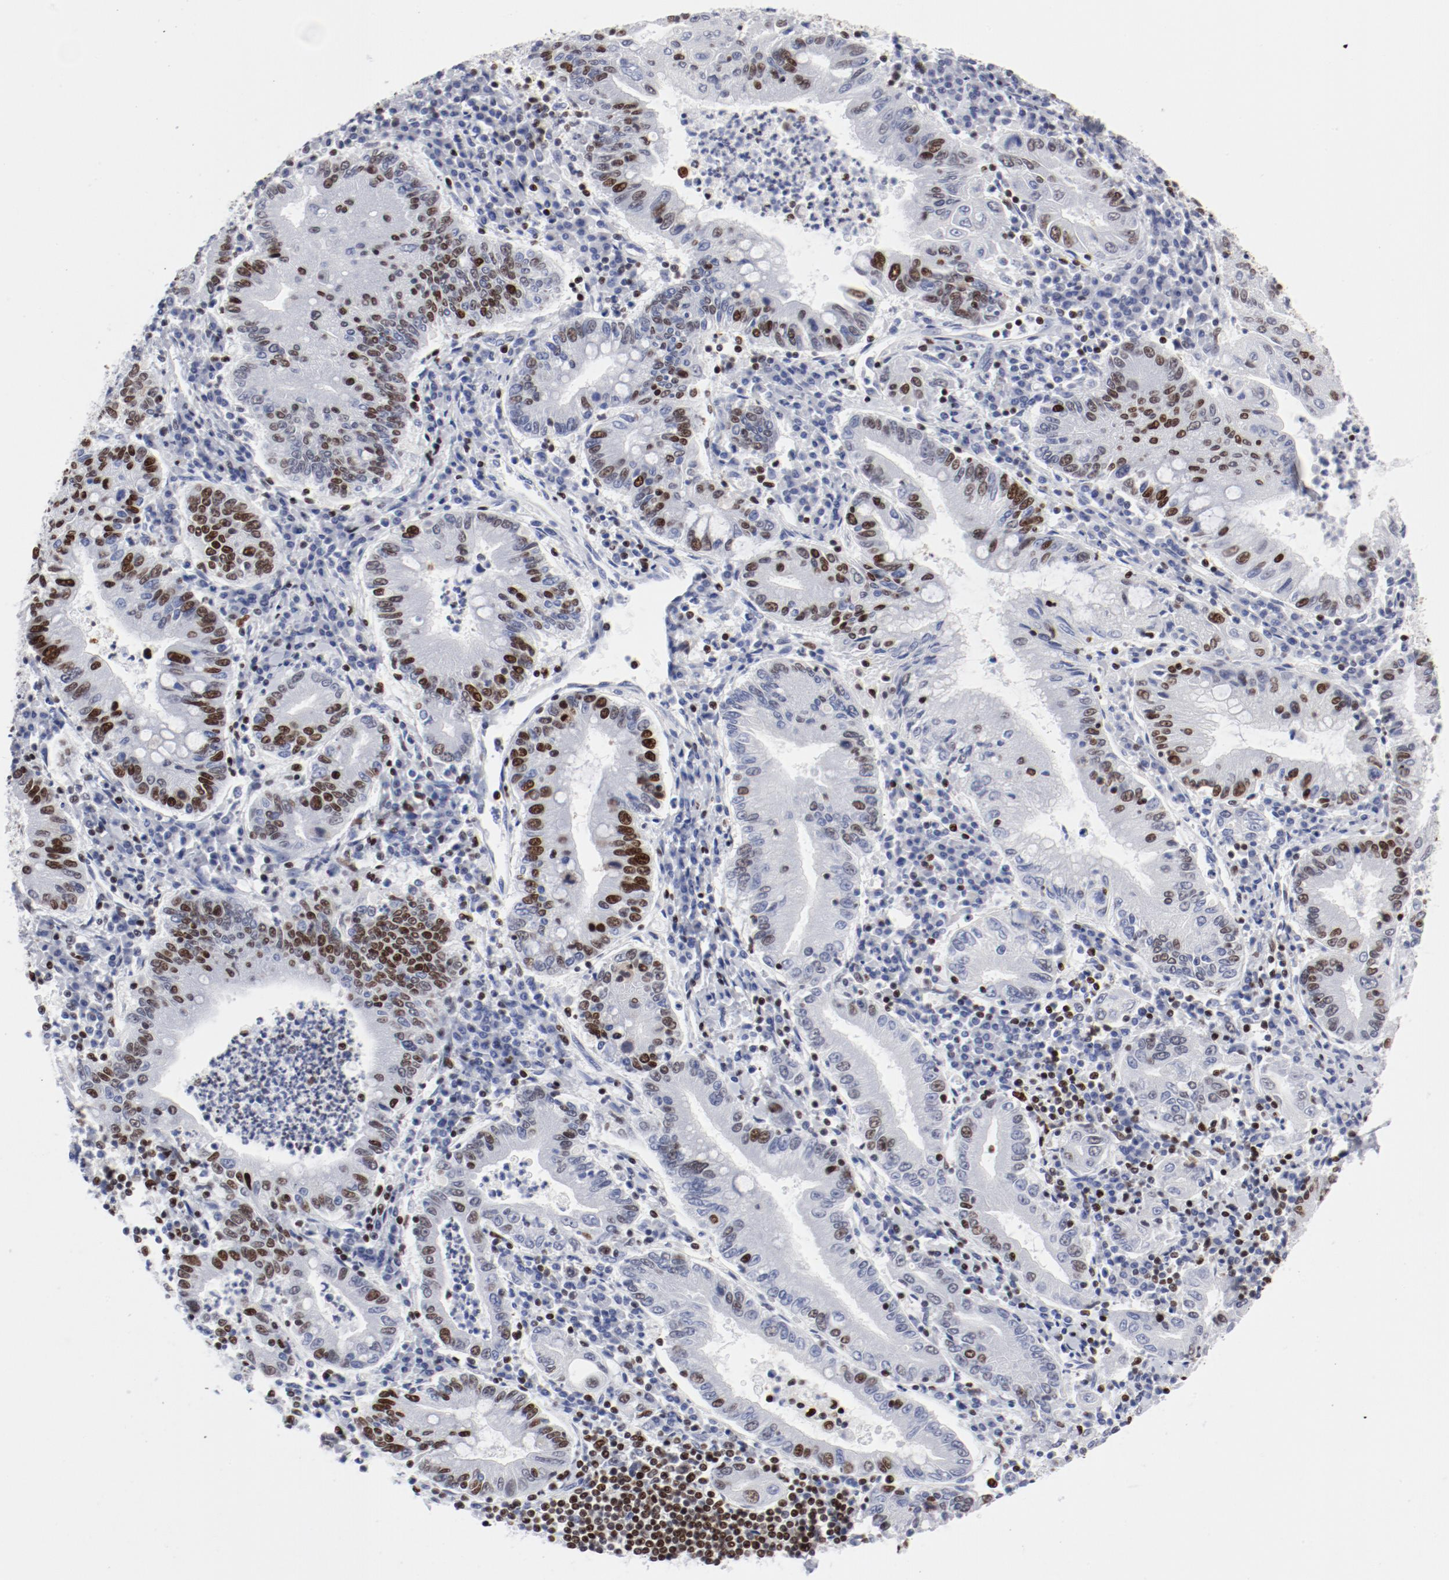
{"staining": {"intensity": "moderate", "quantity": "25%-75%", "location": "nuclear"}, "tissue": "stomach cancer", "cell_type": "Tumor cells", "image_type": "cancer", "snomed": [{"axis": "morphology", "description": "Normal tissue, NOS"}, {"axis": "morphology", "description": "Adenocarcinoma, NOS"}, {"axis": "topography", "description": "Esophagus"}, {"axis": "topography", "description": "Stomach, upper"}, {"axis": "topography", "description": "Peripheral nerve tissue"}], "caption": "Immunohistochemistry (DAB) staining of stomach cancer (adenocarcinoma) exhibits moderate nuclear protein staining in approximately 25%-75% of tumor cells. Using DAB (3,3'-diaminobenzidine) (brown) and hematoxylin (blue) stains, captured at high magnification using brightfield microscopy.", "gene": "SMARCC2", "patient": {"sex": "male", "age": 62}}